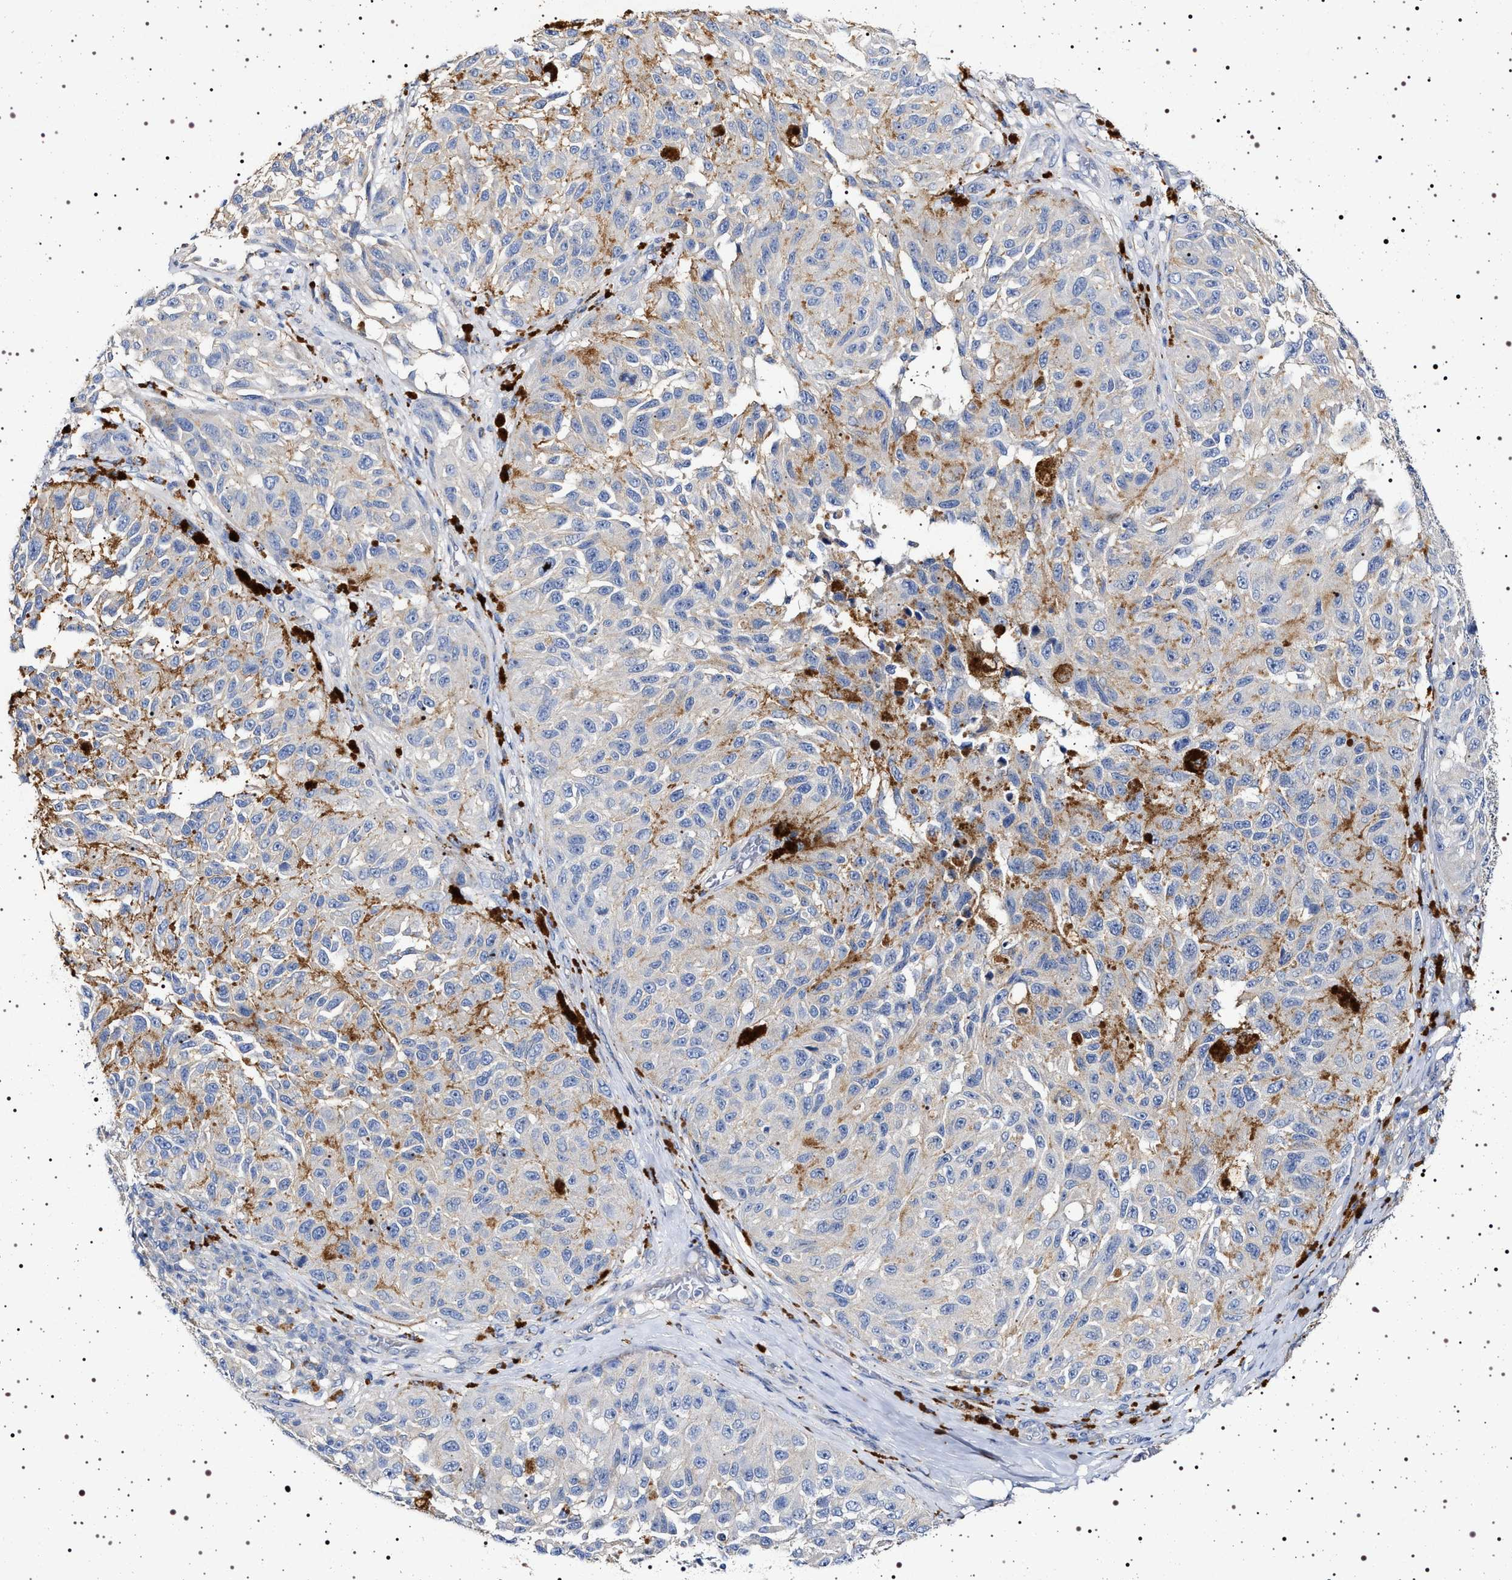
{"staining": {"intensity": "negative", "quantity": "none", "location": "none"}, "tissue": "melanoma", "cell_type": "Tumor cells", "image_type": "cancer", "snomed": [{"axis": "morphology", "description": "Malignant melanoma, NOS"}, {"axis": "topography", "description": "Skin"}], "caption": "A micrograph of malignant melanoma stained for a protein shows no brown staining in tumor cells.", "gene": "NAALADL2", "patient": {"sex": "female", "age": 73}}